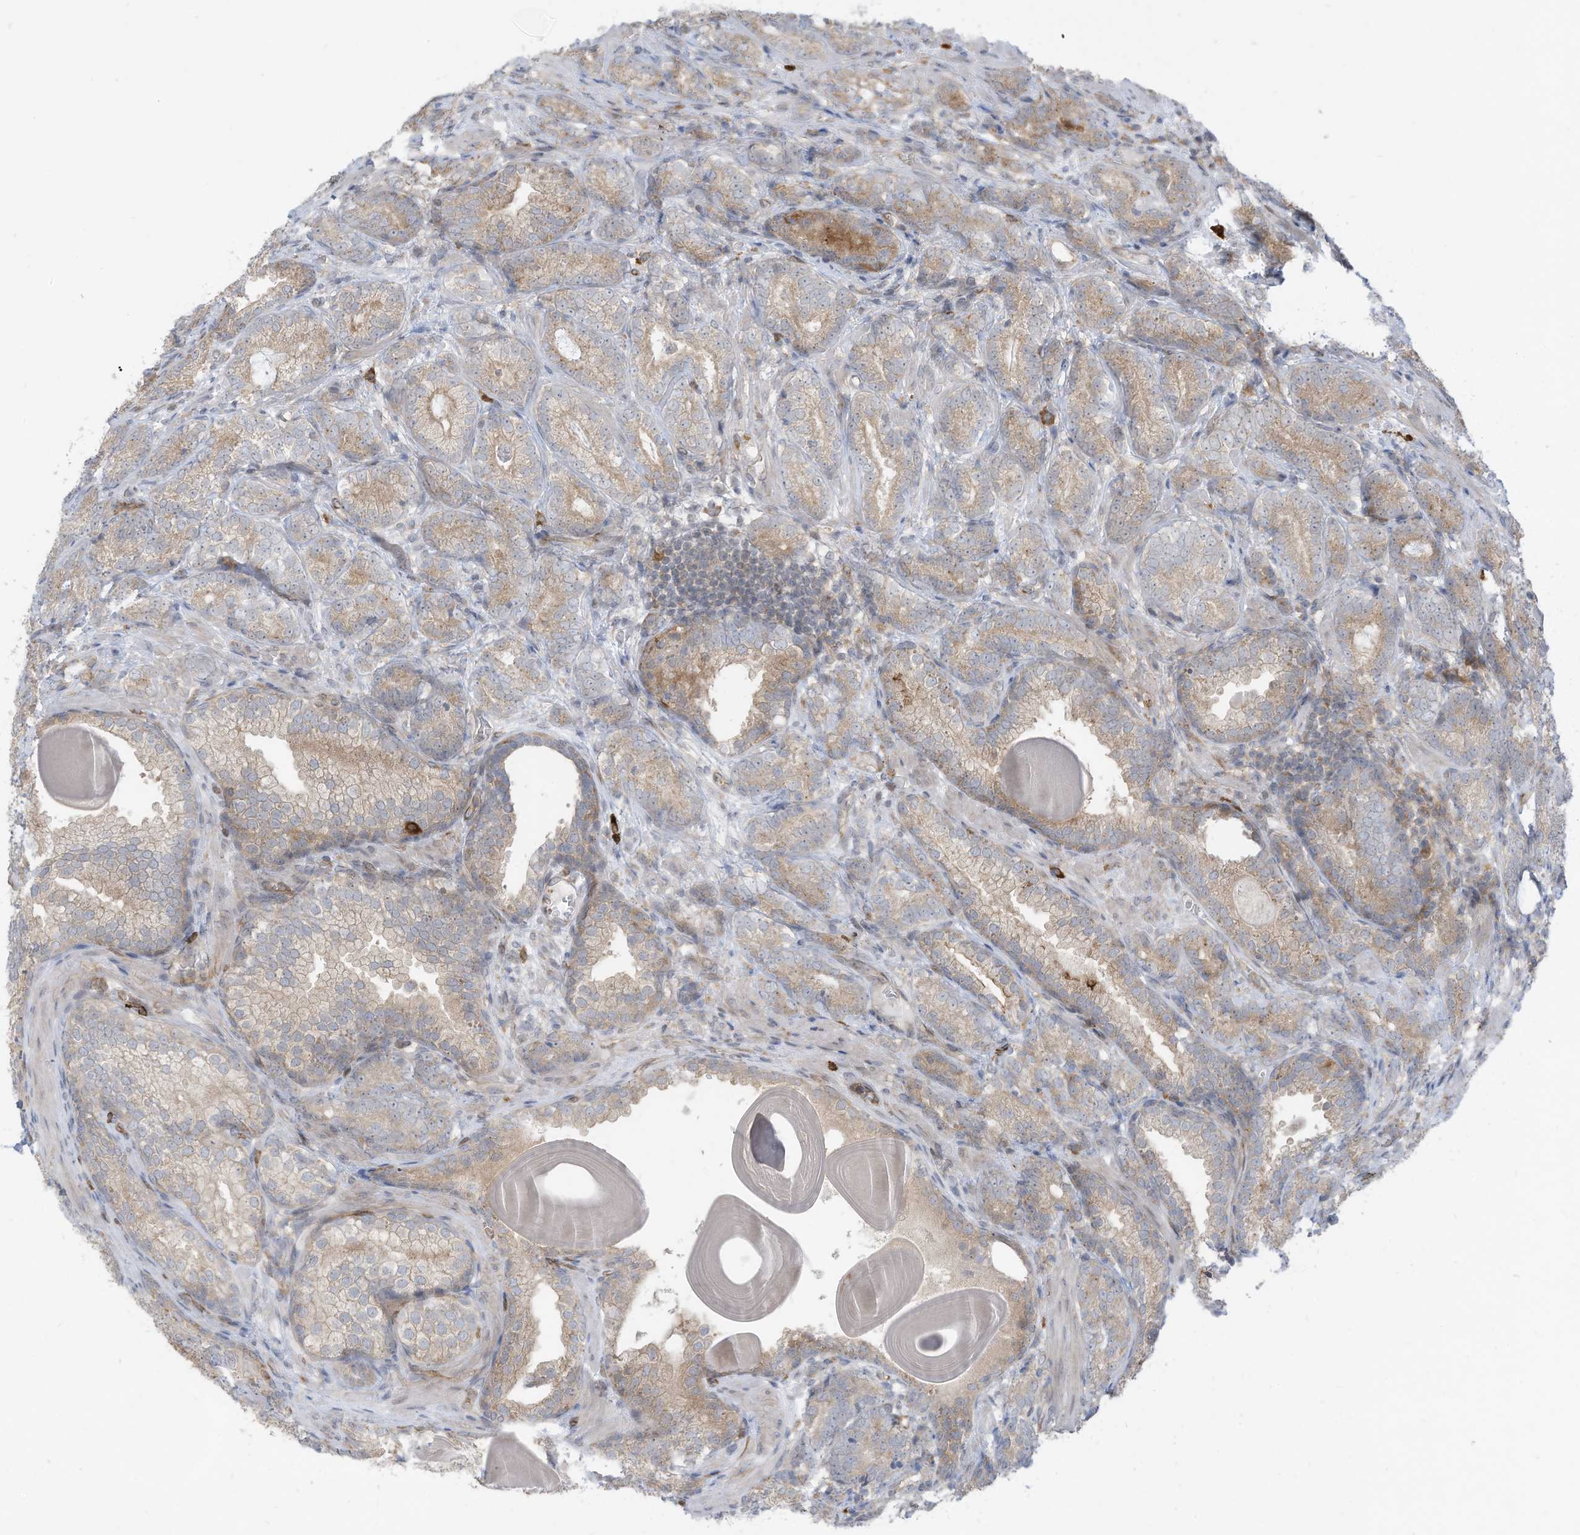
{"staining": {"intensity": "weak", "quantity": ">75%", "location": "cytoplasmic/membranous"}, "tissue": "prostate cancer", "cell_type": "Tumor cells", "image_type": "cancer", "snomed": [{"axis": "morphology", "description": "Adenocarcinoma, High grade"}, {"axis": "topography", "description": "Prostate"}], "caption": "An IHC micrograph of neoplastic tissue is shown. Protein staining in brown highlights weak cytoplasmic/membranous positivity in adenocarcinoma (high-grade) (prostate) within tumor cells. (Brightfield microscopy of DAB IHC at high magnification).", "gene": "DZIP3", "patient": {"sex": "male", "age": 66}}